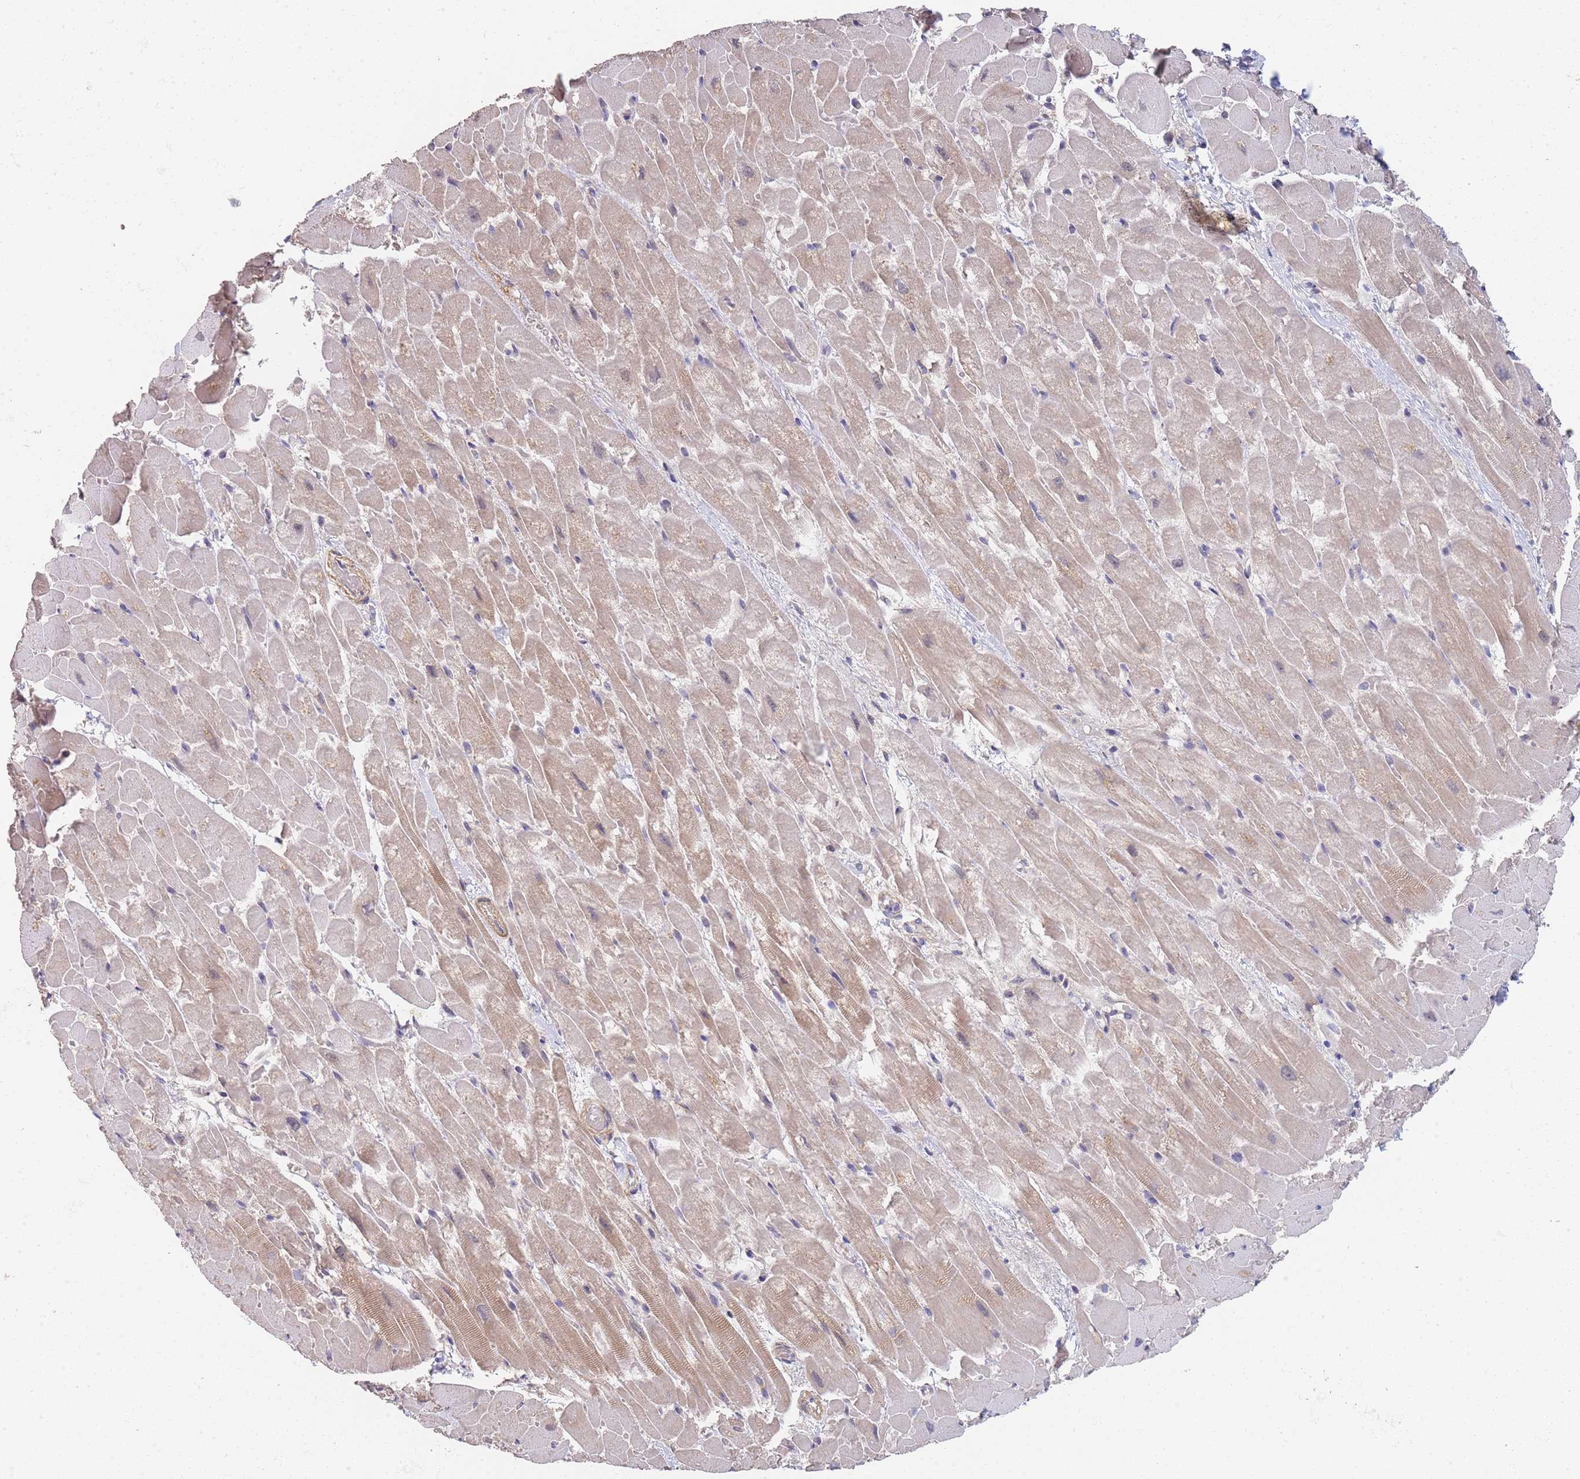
{"staining": {"intensity": "weak", "quantity": "25%-75%", "location": "cytoplasmic/membranous"}, "tissue": "heart muscle", "cell_type": "Cardiomyocytes", "image_type": "normal", "snomed": [{"axis": "morphology", "description": "Normal tissue, NOS"}, {"axis": "topography", "description": "Heart"}], "caption": "Weak cytoplasmic/membranous protein expression is present in approximately 25%-75% of cardiomyocytes in heart muscle. (Stains: DAB in brown, nuclei in blue, Microscopy: brightfield microscopy at high magnification).", "gene": "B4GALT4", "patient": {"sex": "male", "age": 37}}